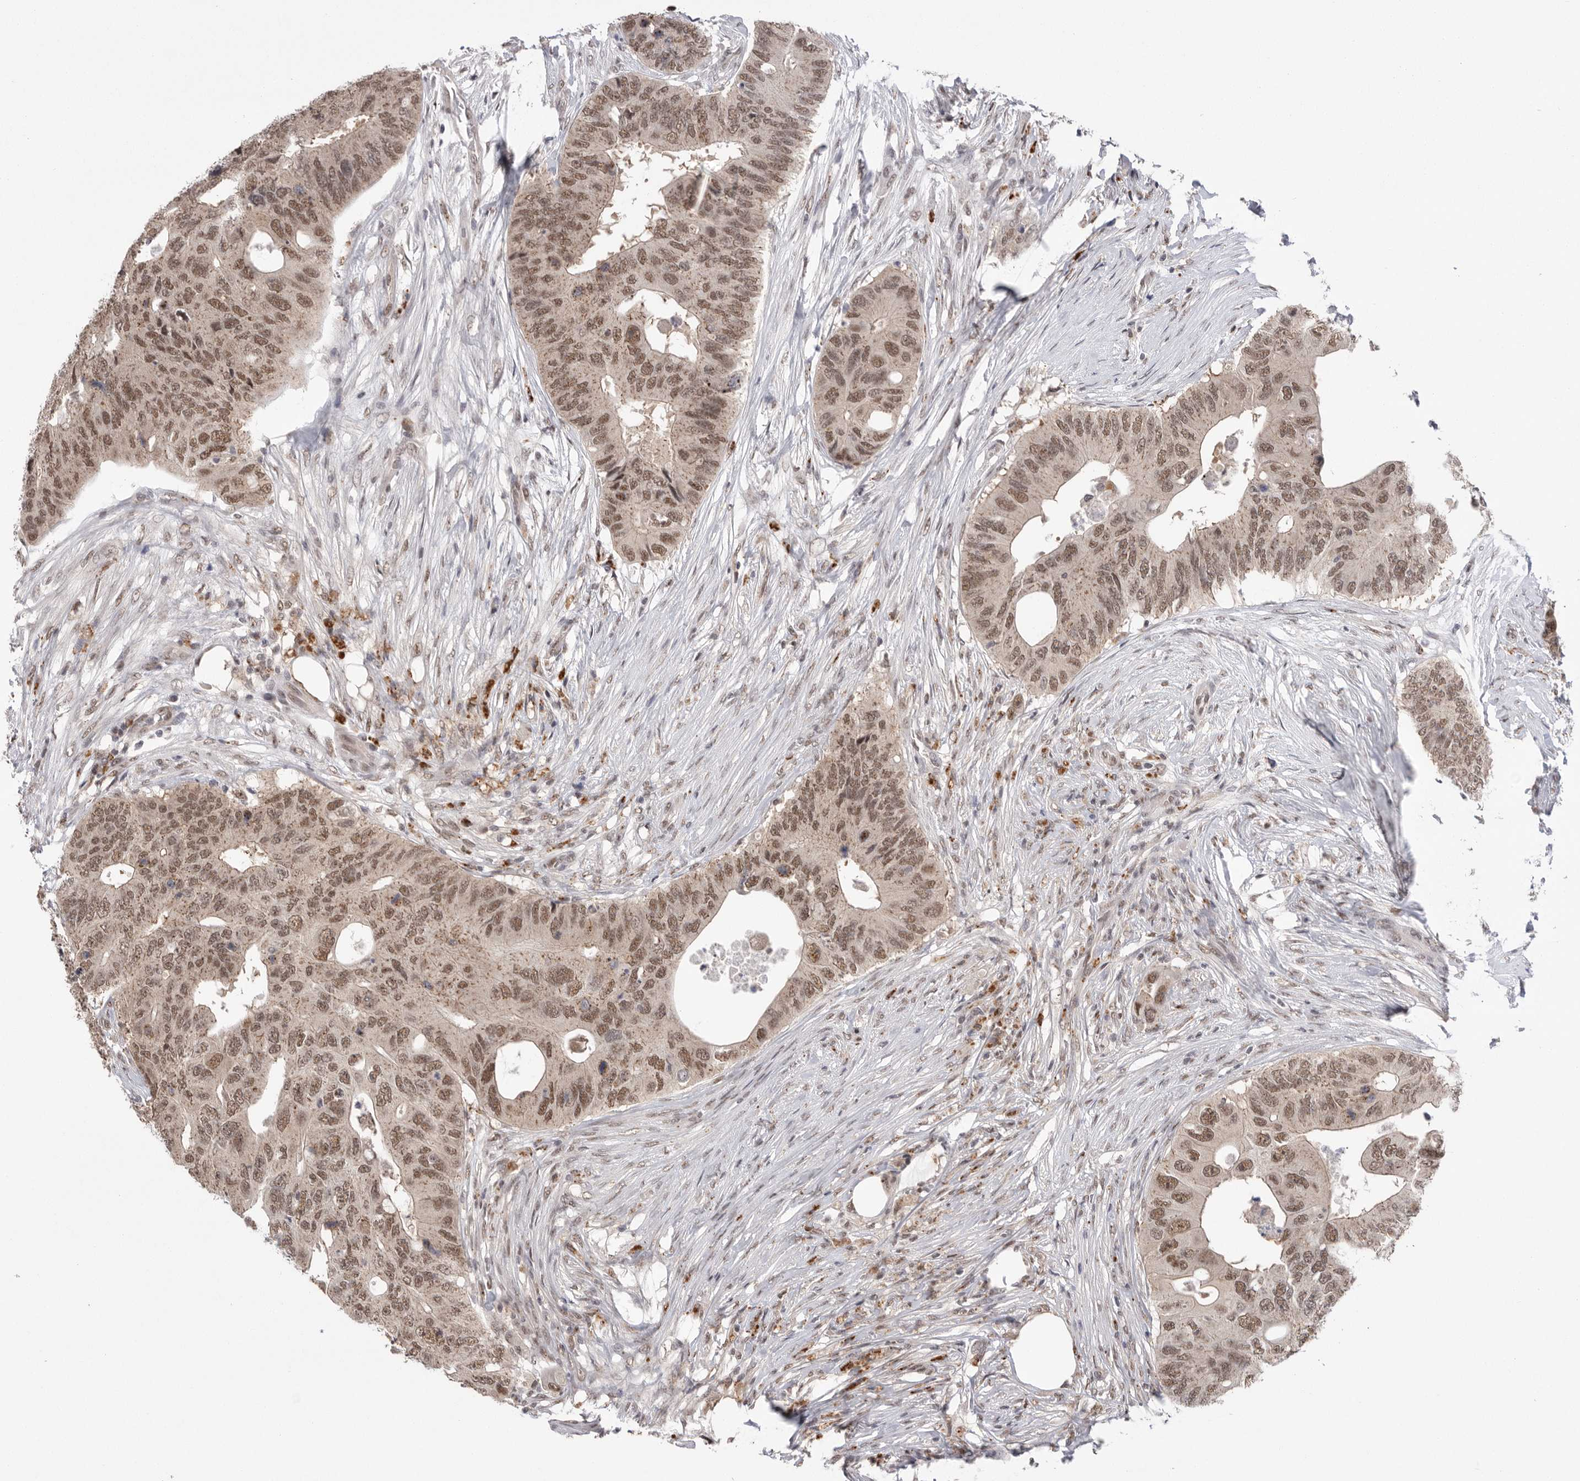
{"staining": {"intensity": "moderate", "quantity": ">75%", "location": "nuclear"}, "tissue": "colorectal cancer", "cell_type": "Tumor cells", "image_type": "cancer", "snomed": [{"axis": "morphology", "description": "Adenocarcinoma, NOS"}, {"axis": "topography", "description": "Colon"}], "caption": "Immunohistochemical staining of adenocarcinoma (colorectal) displays medium levels of moderate nuclear protein staining in approximately >75% of tumor cells. (Brightfield microscopy of DAB IHC at high magnification).", "gene": "BCLAF3", "patient": {"sex": "male", "age": 71}}